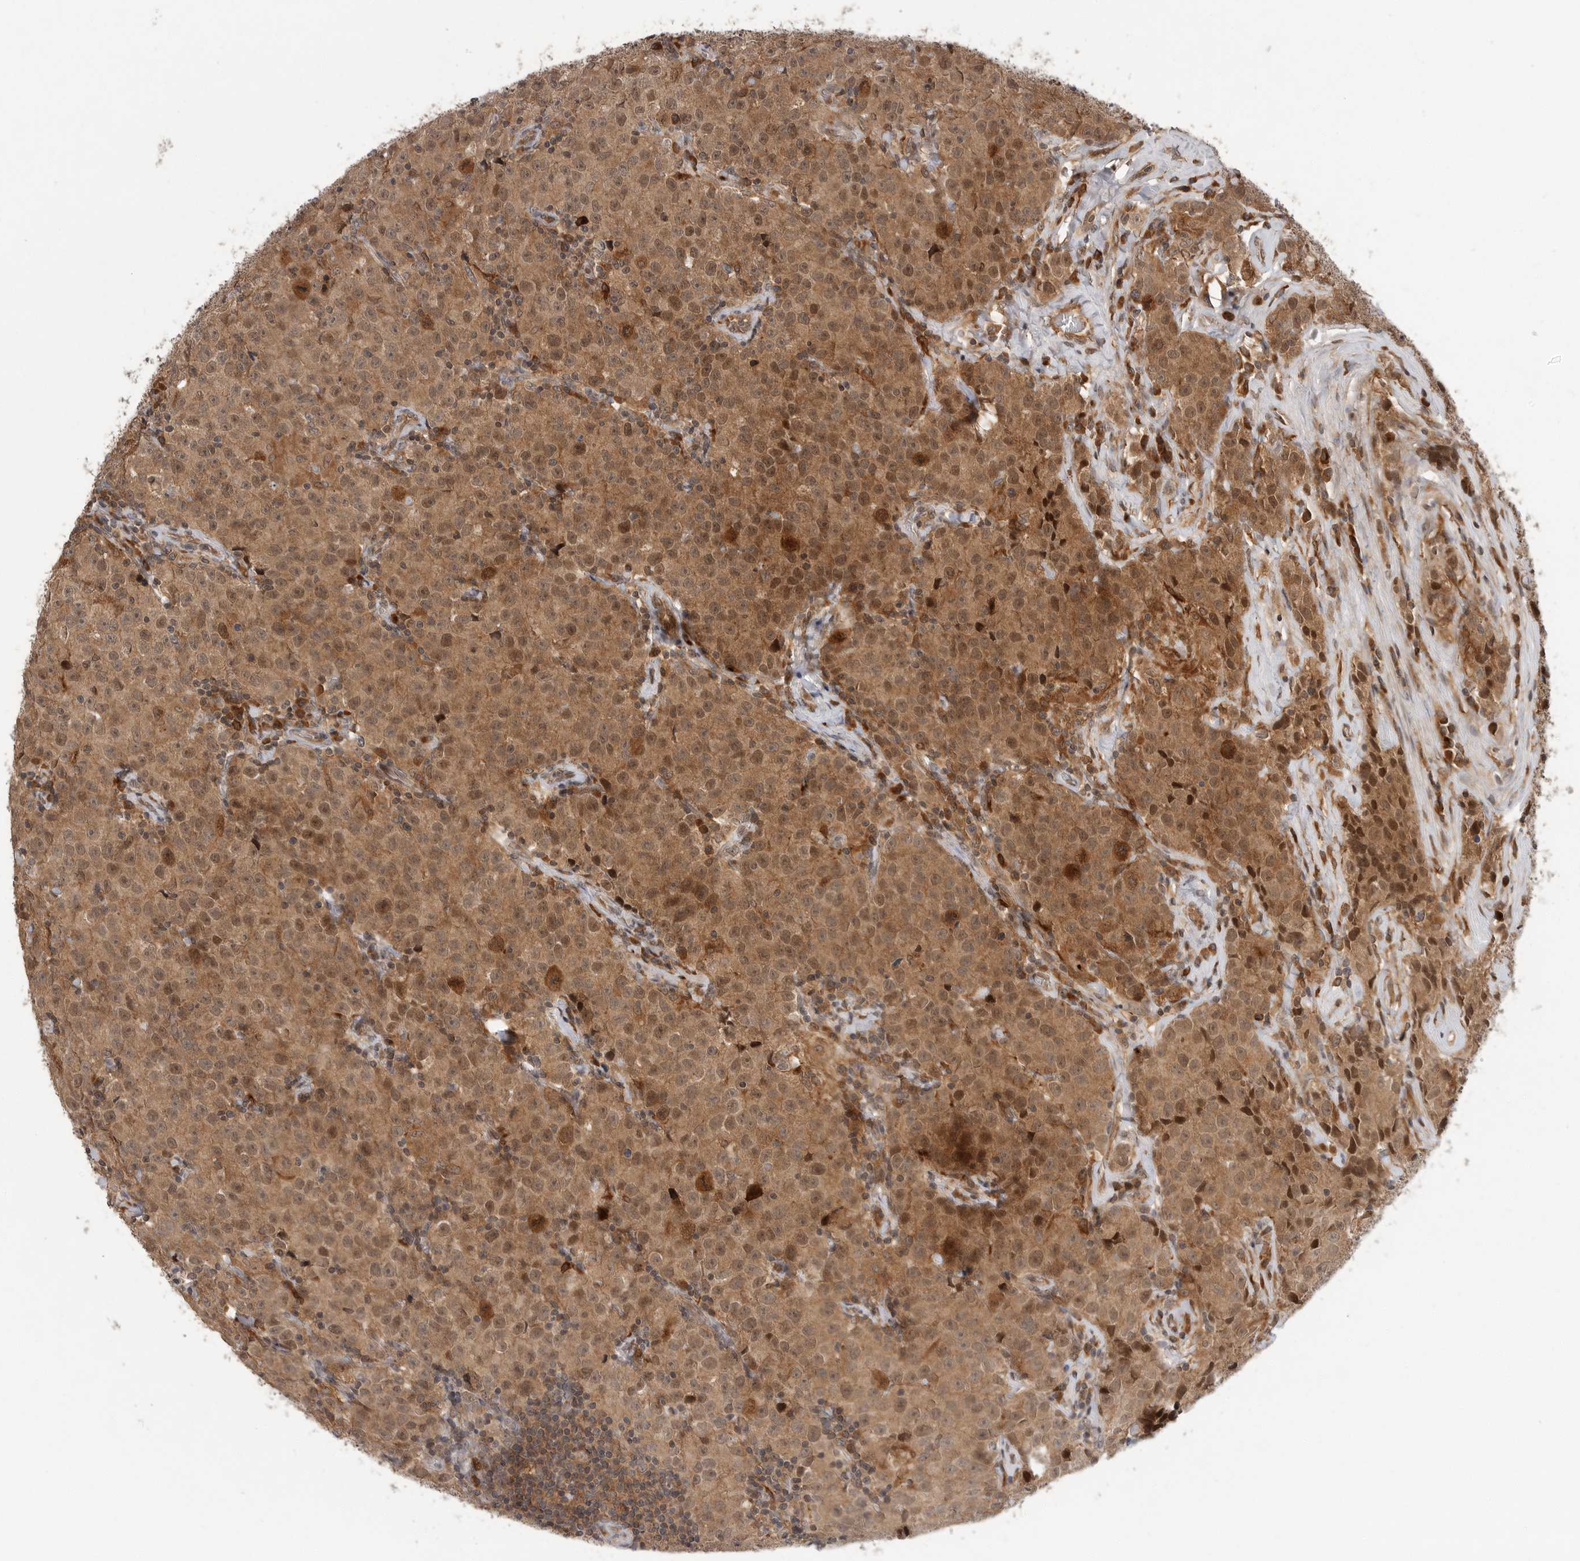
{"staining": {"intensity": "moderate", "quantity": ">75%", "location": "cytoplasmic/membranous,nuclear"}, "tissue": "testis cancer", "cell_type": "Tumor cells", "image_type": "cancer", "snomed": [{"axis": "morphology", "description": "Seminoma, NOS"}, {"axis": "morphology", "description": "Carcinoma, Embryonal, NOS"}, {"axis": "topography", "description": "Testis"}], "caption": "Tumor cells demonstrate moderate cytoplasmic/membranous and nuclear staining in approximately >75% of cells in testis seminoma.", "gene": "OSBPL9", "patient": {"sex": "male", "age": 43}}